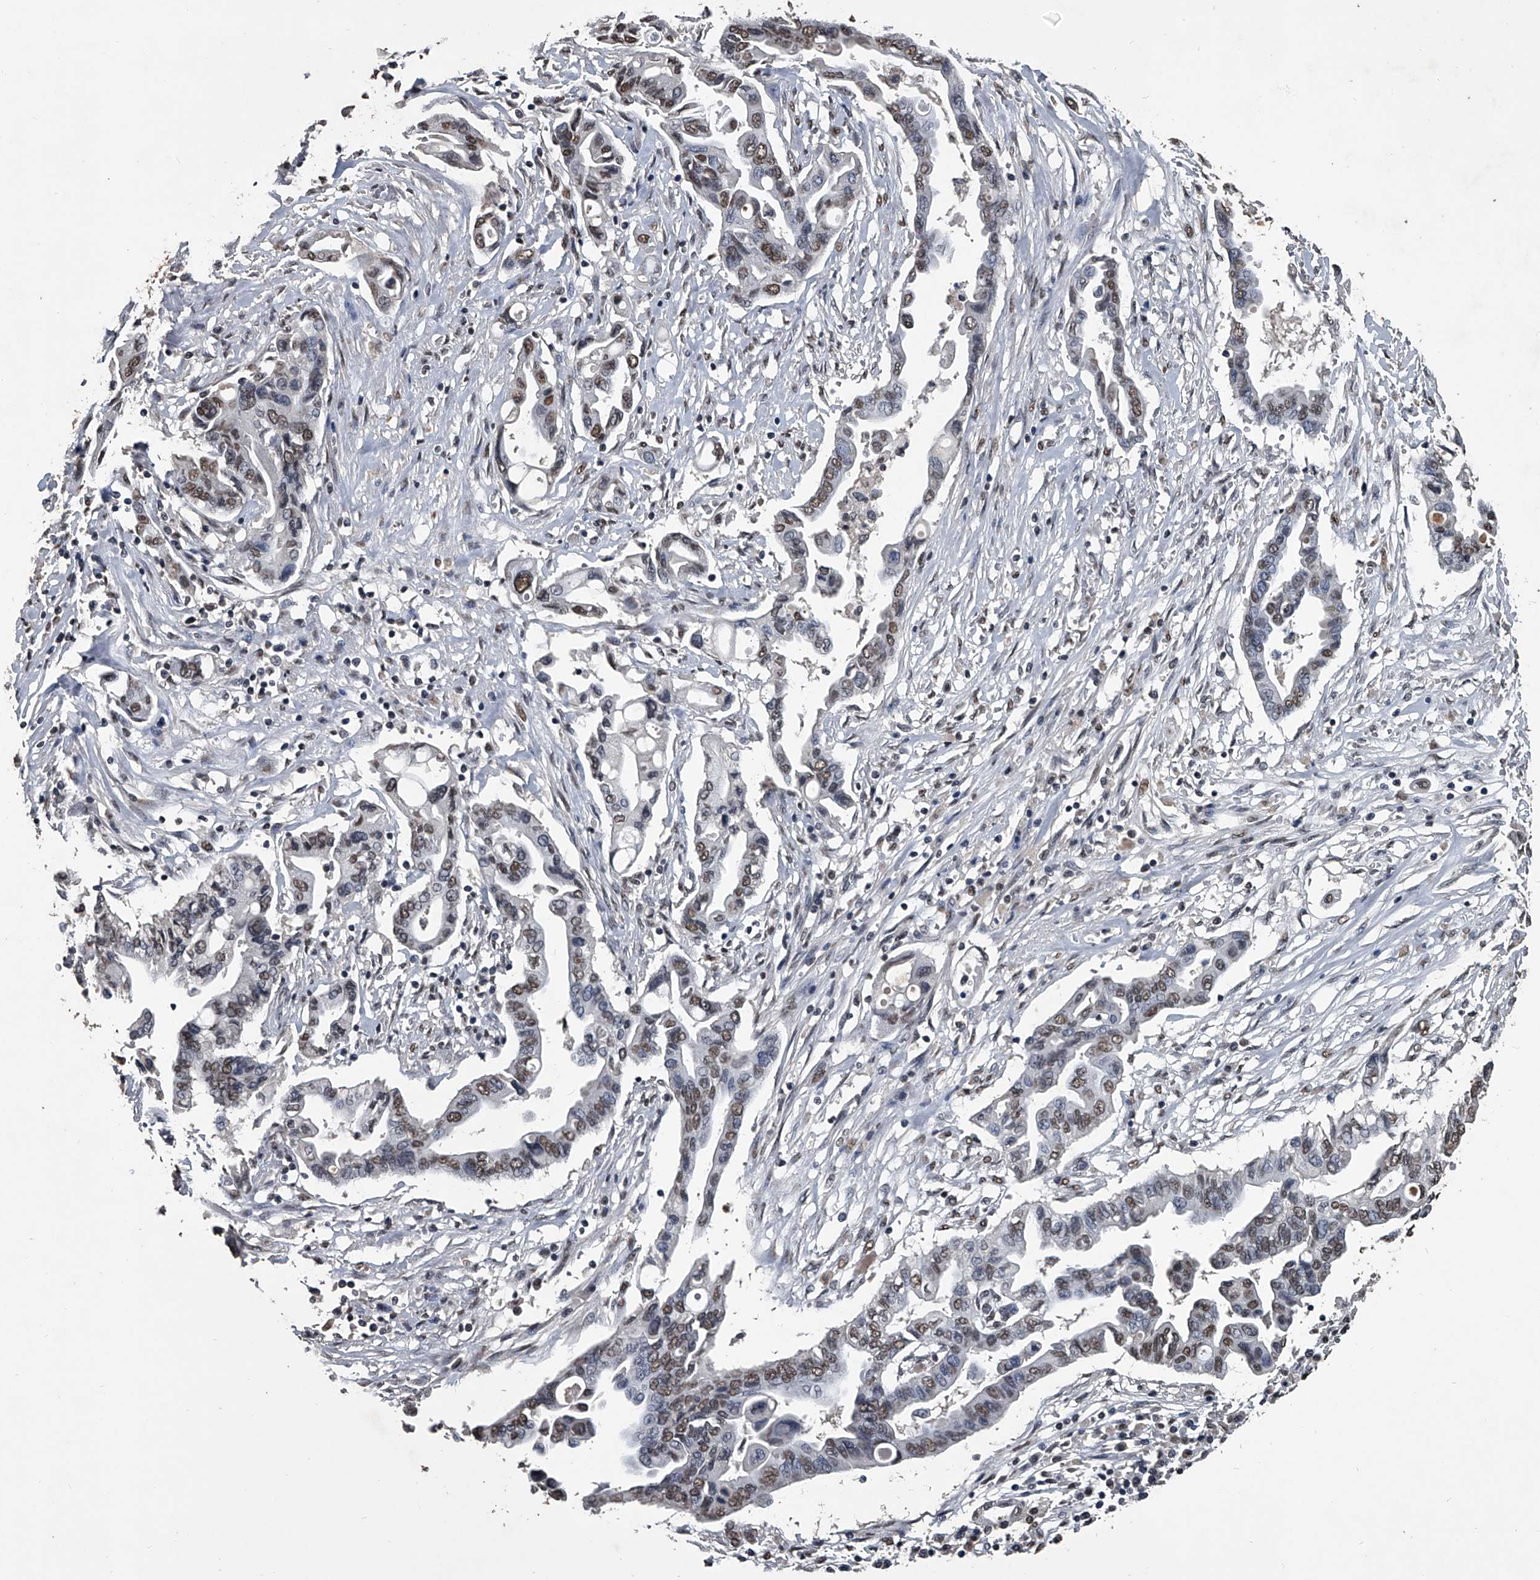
{"staining": {"intensity": "weak", "quantity": ">75%", "location": "nuclear"}, "tissue": "pancreatic cancer", "cell_type": "Tumor cells", "image_type": "cancer", "snomed": [{"axis": "morphology", "description": "Adenocarcinoma, NOS"}, {"axis": "topography", "description": "Pancreas"}], "caption": "An immunohistochemistry photomicrograph of neoplastic tissue is shown. Protein staining in brown highlights weak nuclear positivity in pancreatic adenocarcinoma within tumor cells.", "gene": "MATR3", "patient": {"sex": "female", "age": 57}}